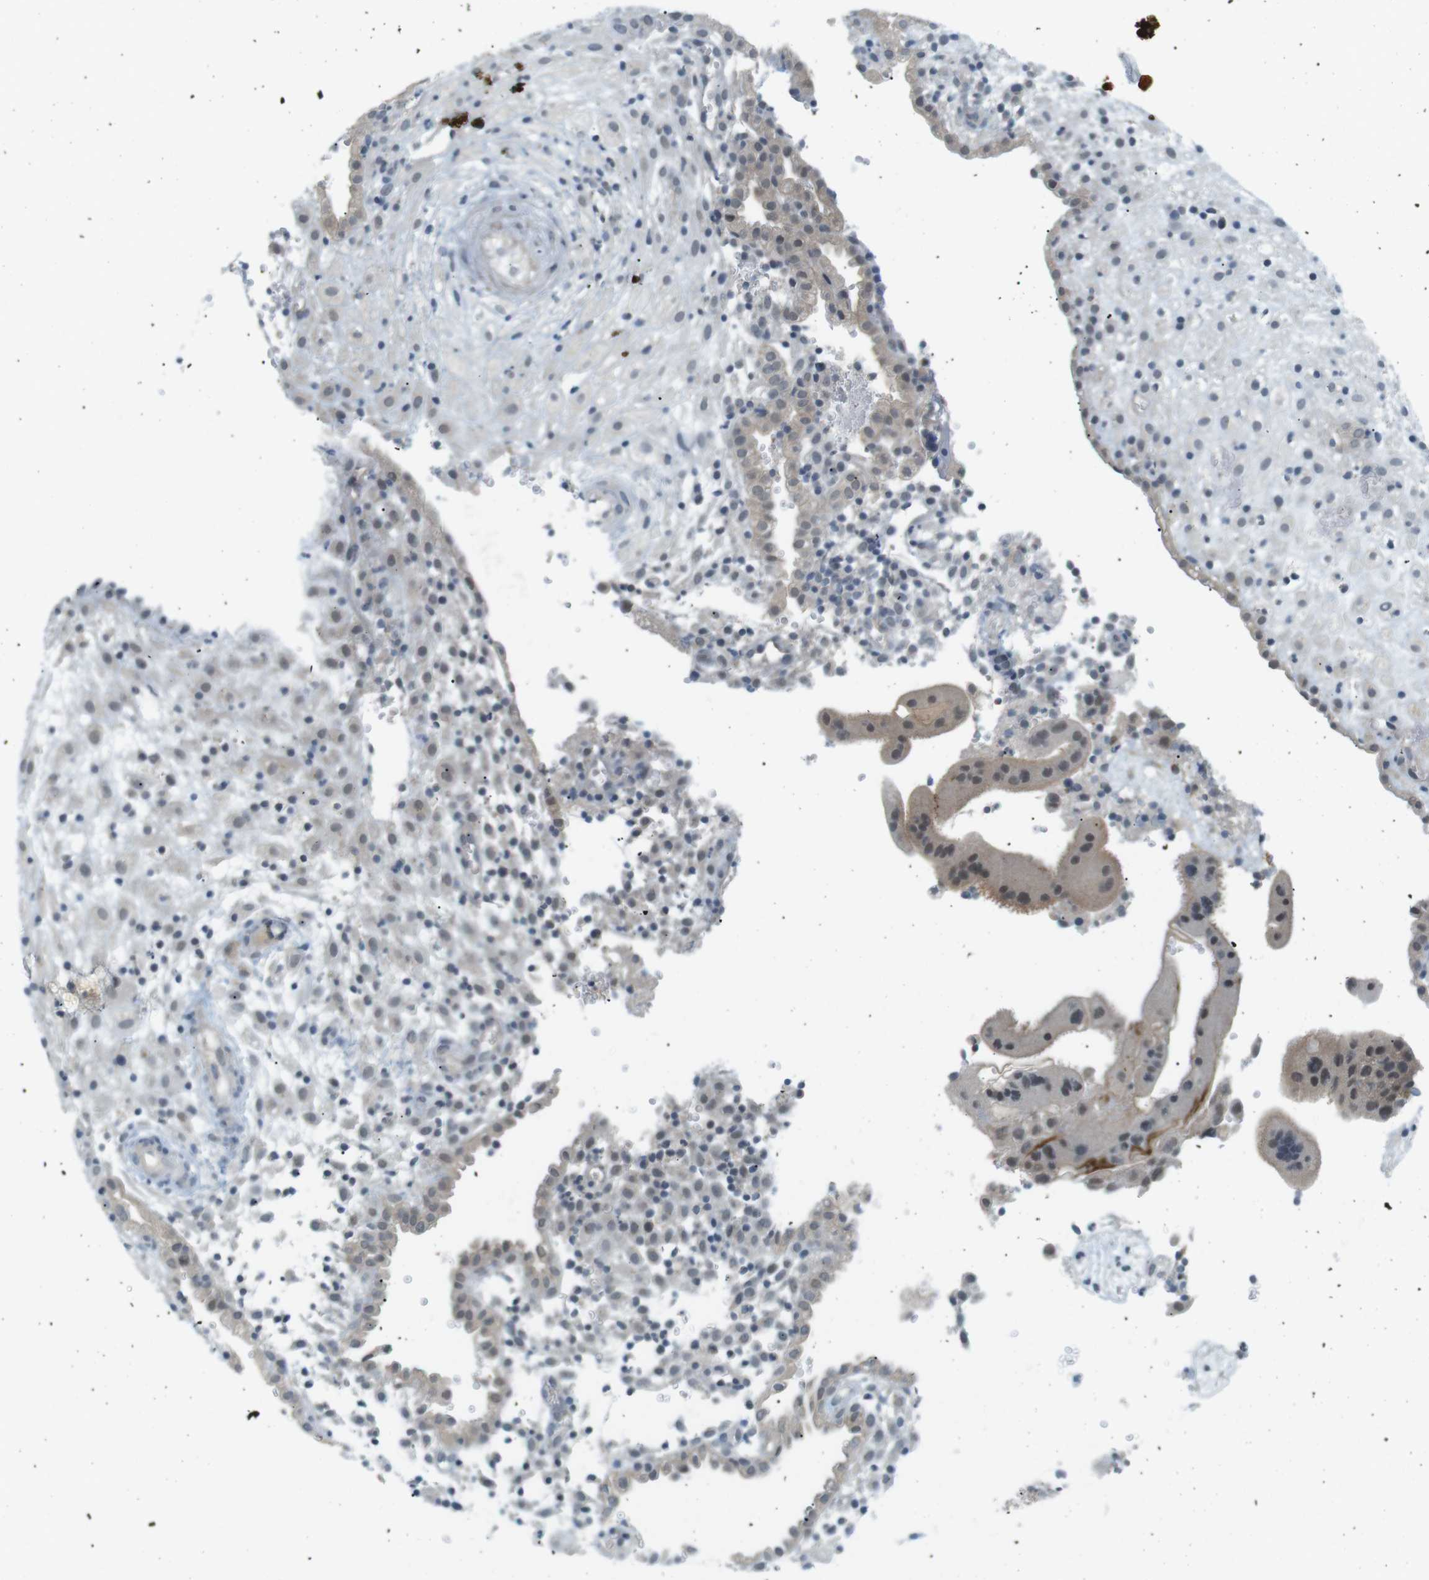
{"staining": {"intensity": "weak", "quantity": "<25%", "location": "cytoplasmic/membranous"}, "tissue": "placenta", "cell_type": "Decidual cells", "image_type": "normal", "snomed": [{"axis": "morphology", "description": "Normal tissue, NOS"}, {"axis": "topography", "description": "Placenta"}], "caption": "Unremarkable placenta was stained to show a protein in brown. There is no significant positivity in decidual cells.", "gene": "RTN3", "patient": {"sex": "female", "age": 18}}